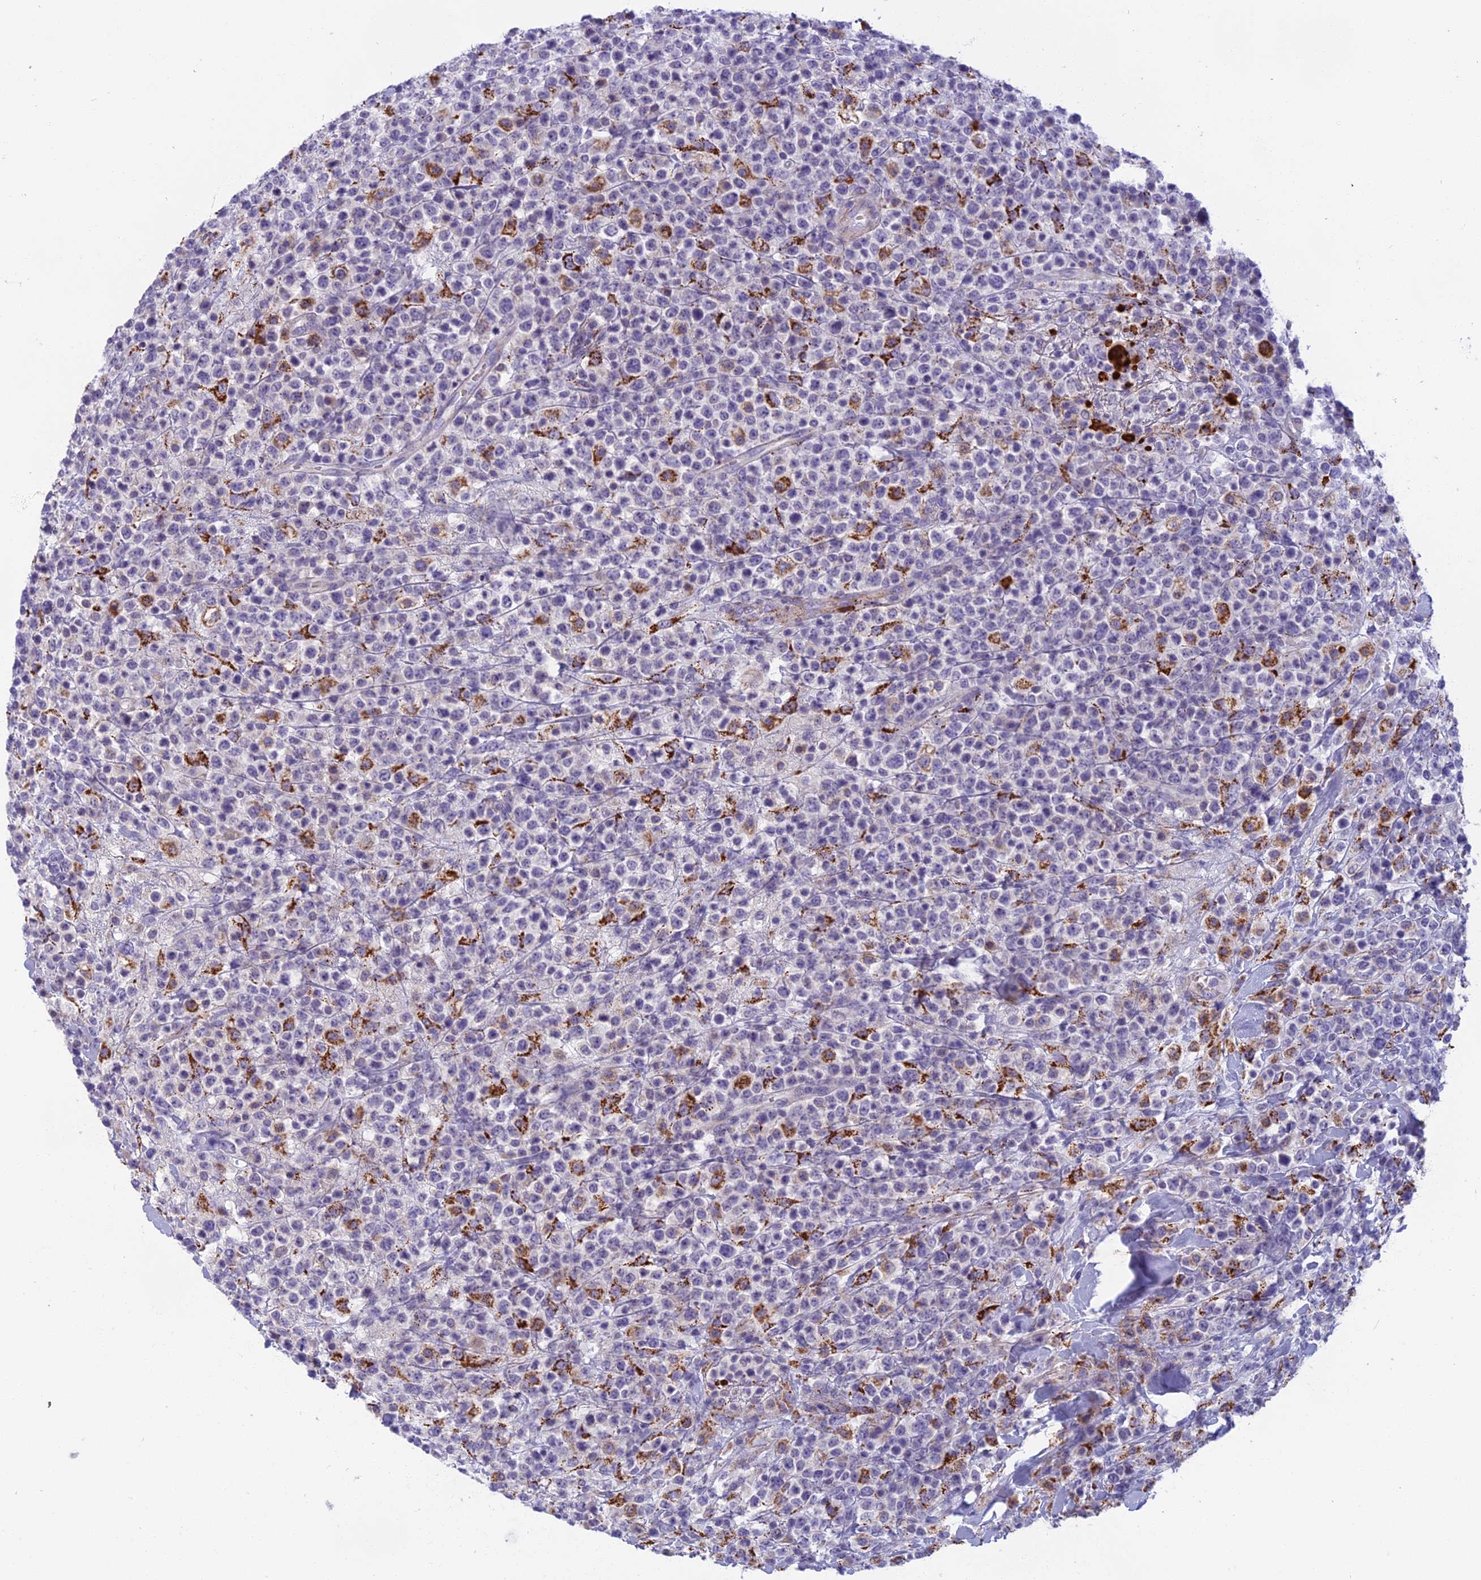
{"staining": {"intensity": "moderate", "quantity": "<25%", "location": "cytoplasmic/membranous"}, "tissue": "lymphoma", "cell_type": "Tumor cells", "image_type": "cancer", "snomed": [{"axis": "morphology", "description": "Malignant lymphoma, non-Hodgkin's type, High grade"}, {"axis": "topography", "description": "Colon"}], "caption": "Lymphoma stained with a brown dye exhibits moderate cytoplasmic/membranous positive expression in about <25% of tumor cells.", "gene": "SEMA7A", "patient": {"sex": "female", "age": 53}}